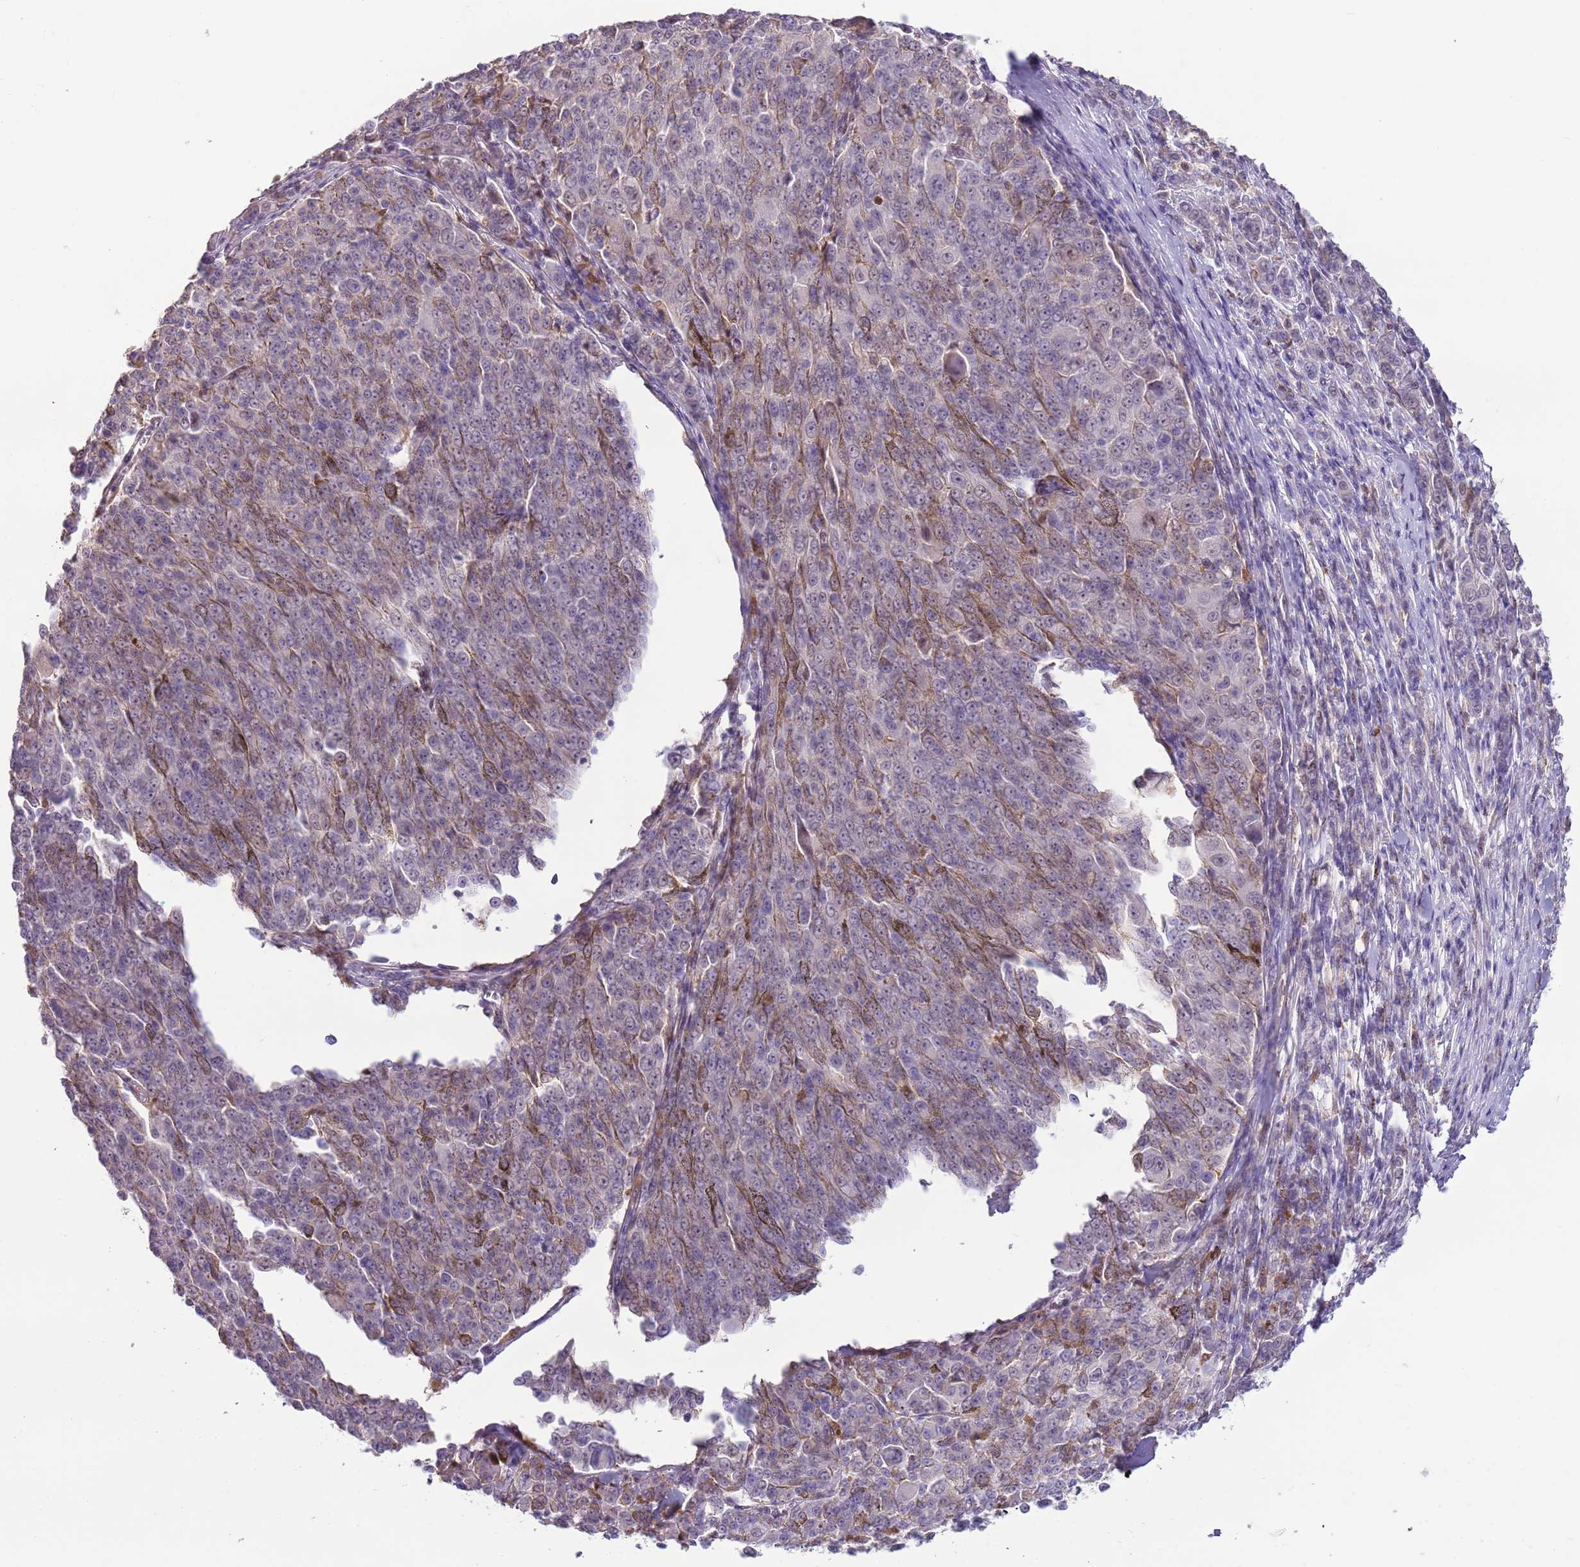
{"staining": {"intensity": "weak", "quantity": "<25%", "location": "cytoplasmic/membranous"}, "tissue": "melanoma", "cell_type": "Tumor cells", "image_type": "cancer", "snomed": [{"axis": "morphology", "description": "Malignant melanoma, NOS"}, {"axis": "topography", "description": "Skin"}], "caption": "Immunohistochemistry micrograph of neoplastic tissue: melanoma stained with DAB (3,3'-diaminobenzidine) shows no significant protein staining in tumor cells.", "gene": "CAPN9", "patient": {"sex": "female", "age": 52}}